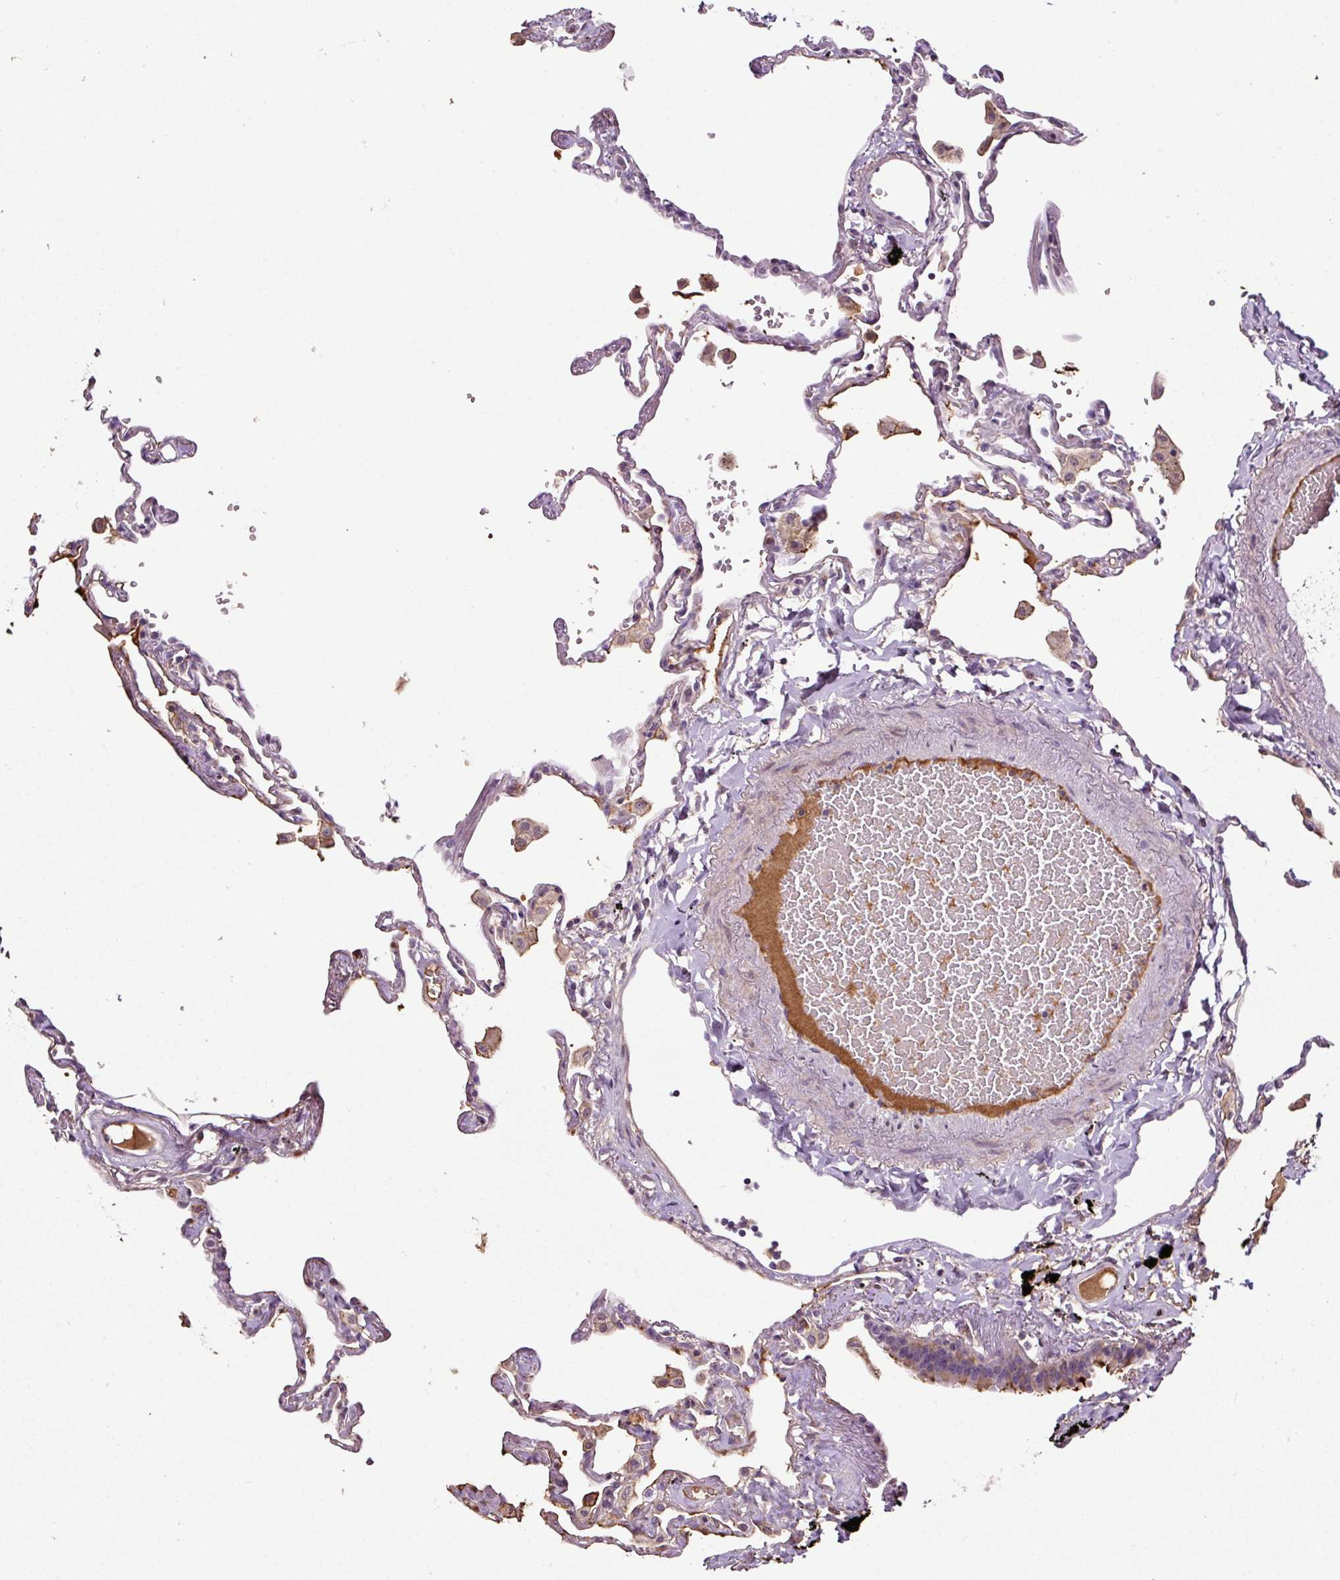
{"staining": {"intensity": "negative", "quantity": "none", "location": "none"}, "tissue": "lung", "cell_type": "Alveolar cells", "image_type": "normal", "snomed": [{"axis": "morphology", "description": "Normal tissue, NOS"}, {"axis": "topography", "description": "Lung"}], "caption": "High magnification brightfield microscopy of benign lung stained with DAB (3,3'-diaminobenzidine) (brown) and counterstained with hematoxylin (blue): alveolar cells show no significant positivity. The staining is performed using DAB brown chromogen with nuclei counter-stained in using hematoxylin.", "gene": "LRRC24", "patient": {"sex": "female", "age": 67}}